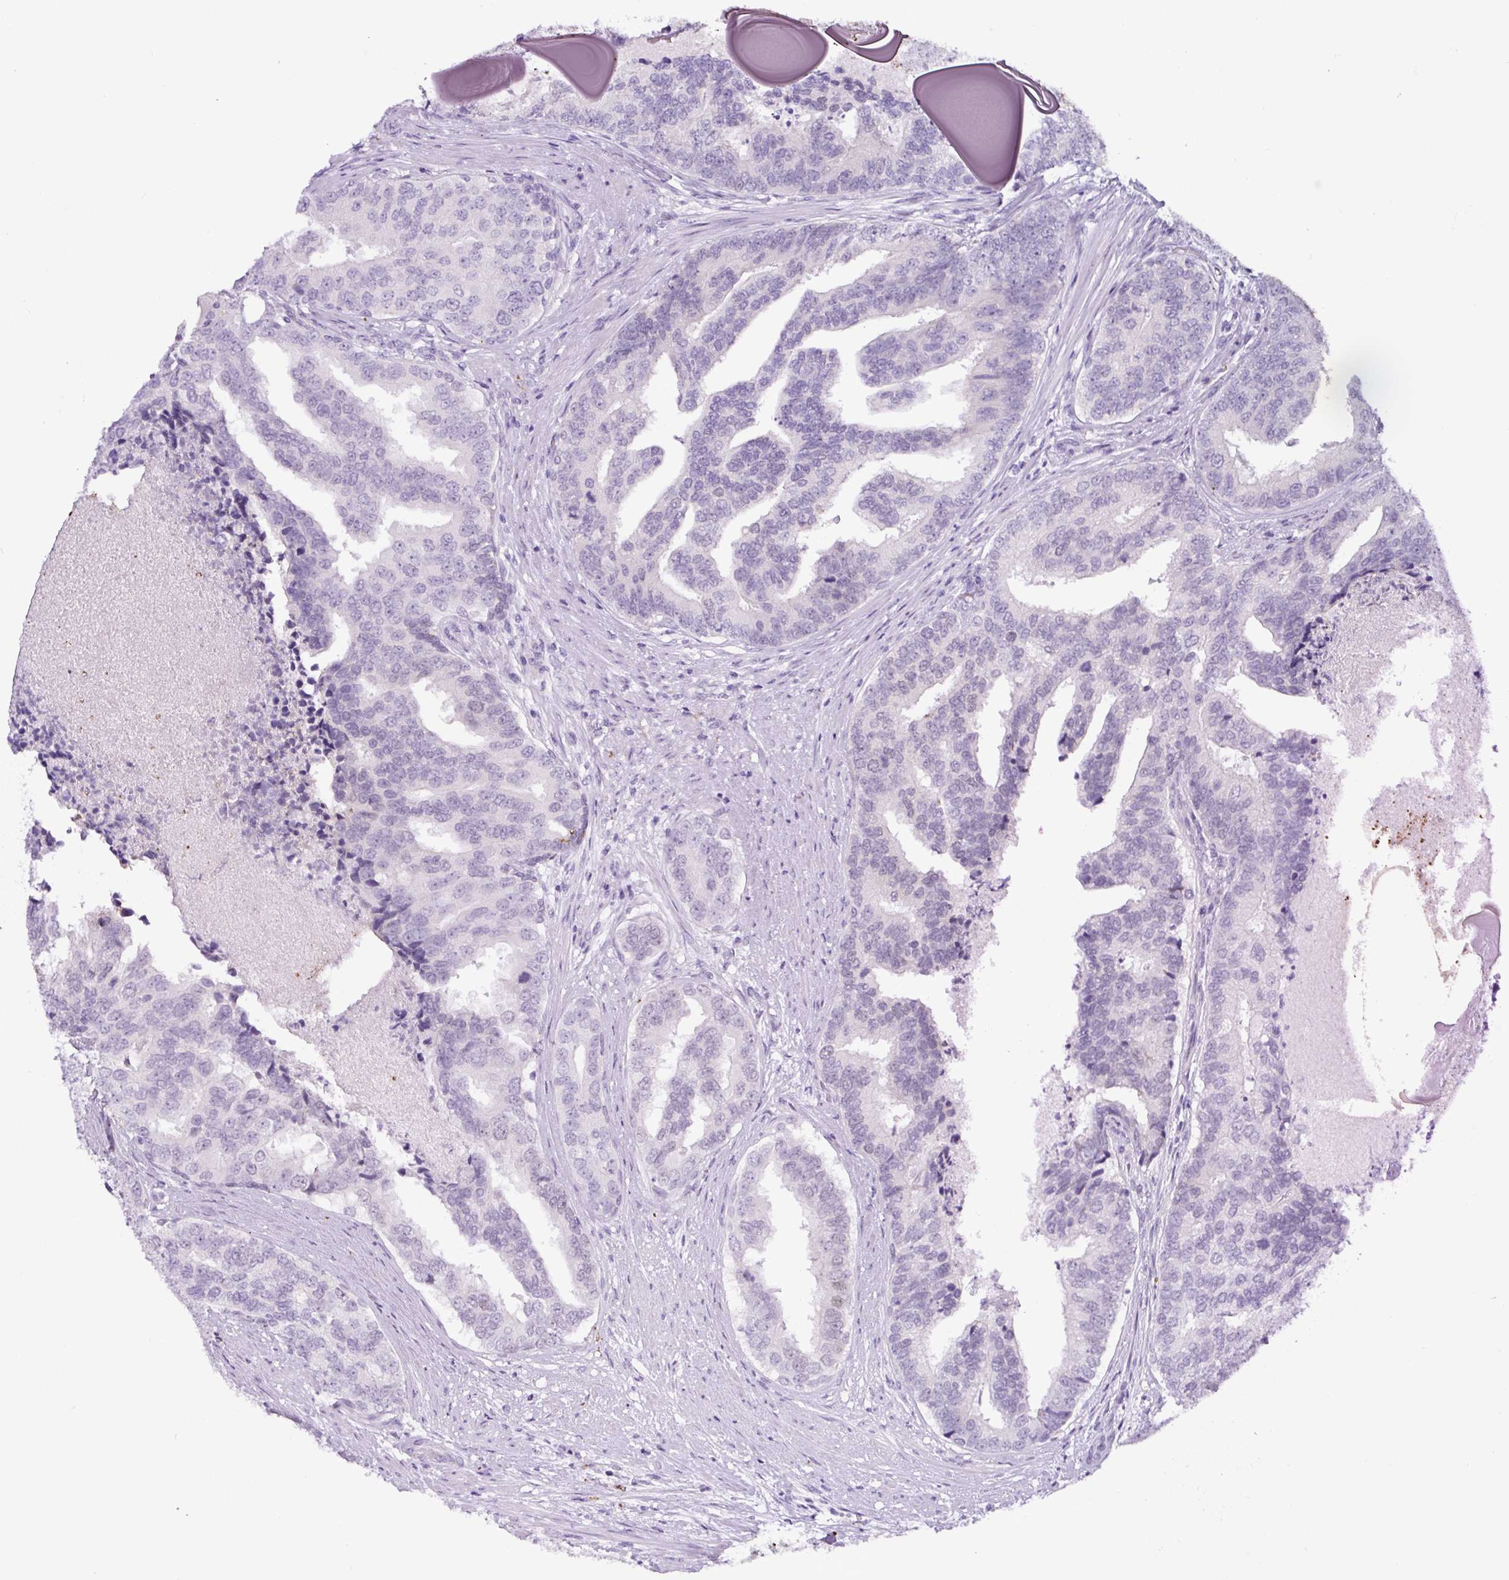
{"staining": {"intensity": "negative", "quantity": "none", "location": "none"}, "tissue": "prostate cancer", "cell_type": "Tumor cells", "image_type": "cancer", "snomed": [{"axis": "morphology", "description": "Adenocarcinoma, High grade"}, {"axis": "topography", "description": "Prostate"}], "caption": "Immunohistochemical staining of human high-grade adenocarcinoma (prostate) displays no significant positivity in tumor cells.", "gene": "SP8", "patient": {"sex": "male", "age": 68}}